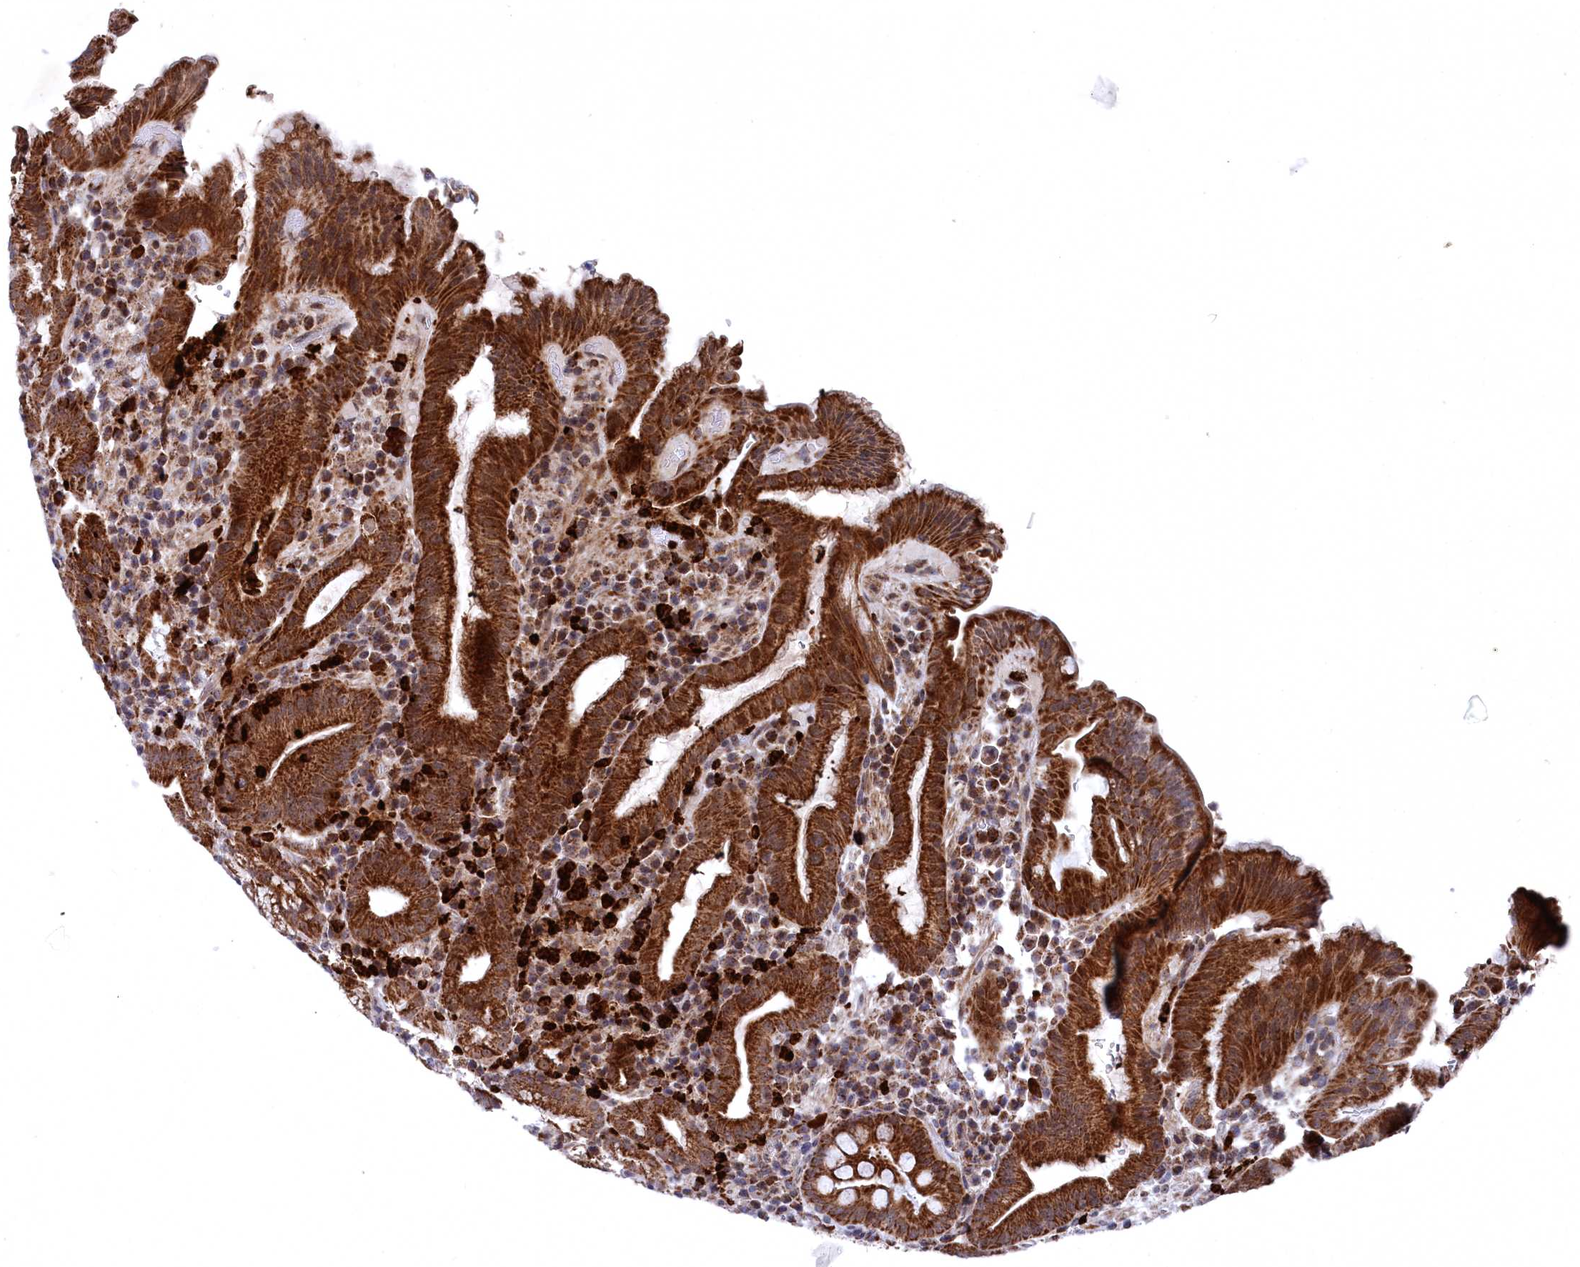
{"staining": {"intensity": "strong", "quantity": ">75%", "location": "cytoplasmic/membranous"}, "tissue": "stomach", "cell_type": "Glandular cells", "image_type": "normal", "snomed": [{"axis": "morphology", "description": "Normal tissue, NOS"}, {"axis": "morphology", "description": "Inflammation, NOS"}, {"axis": "topography", "description": "Stomach"}], "caption": "Immunohistochemical staining of benign stomach shows >75% levels of strong cytoplasmic/membranous protein positivity in approximately >75% of glandular cells. Using DAB (brown) and hematoxylin (blue) stains, captured at high magnification using brightfield microscopy.", "gene": "CHCHD1", "patient": {"sex": "male", "age": 79}}